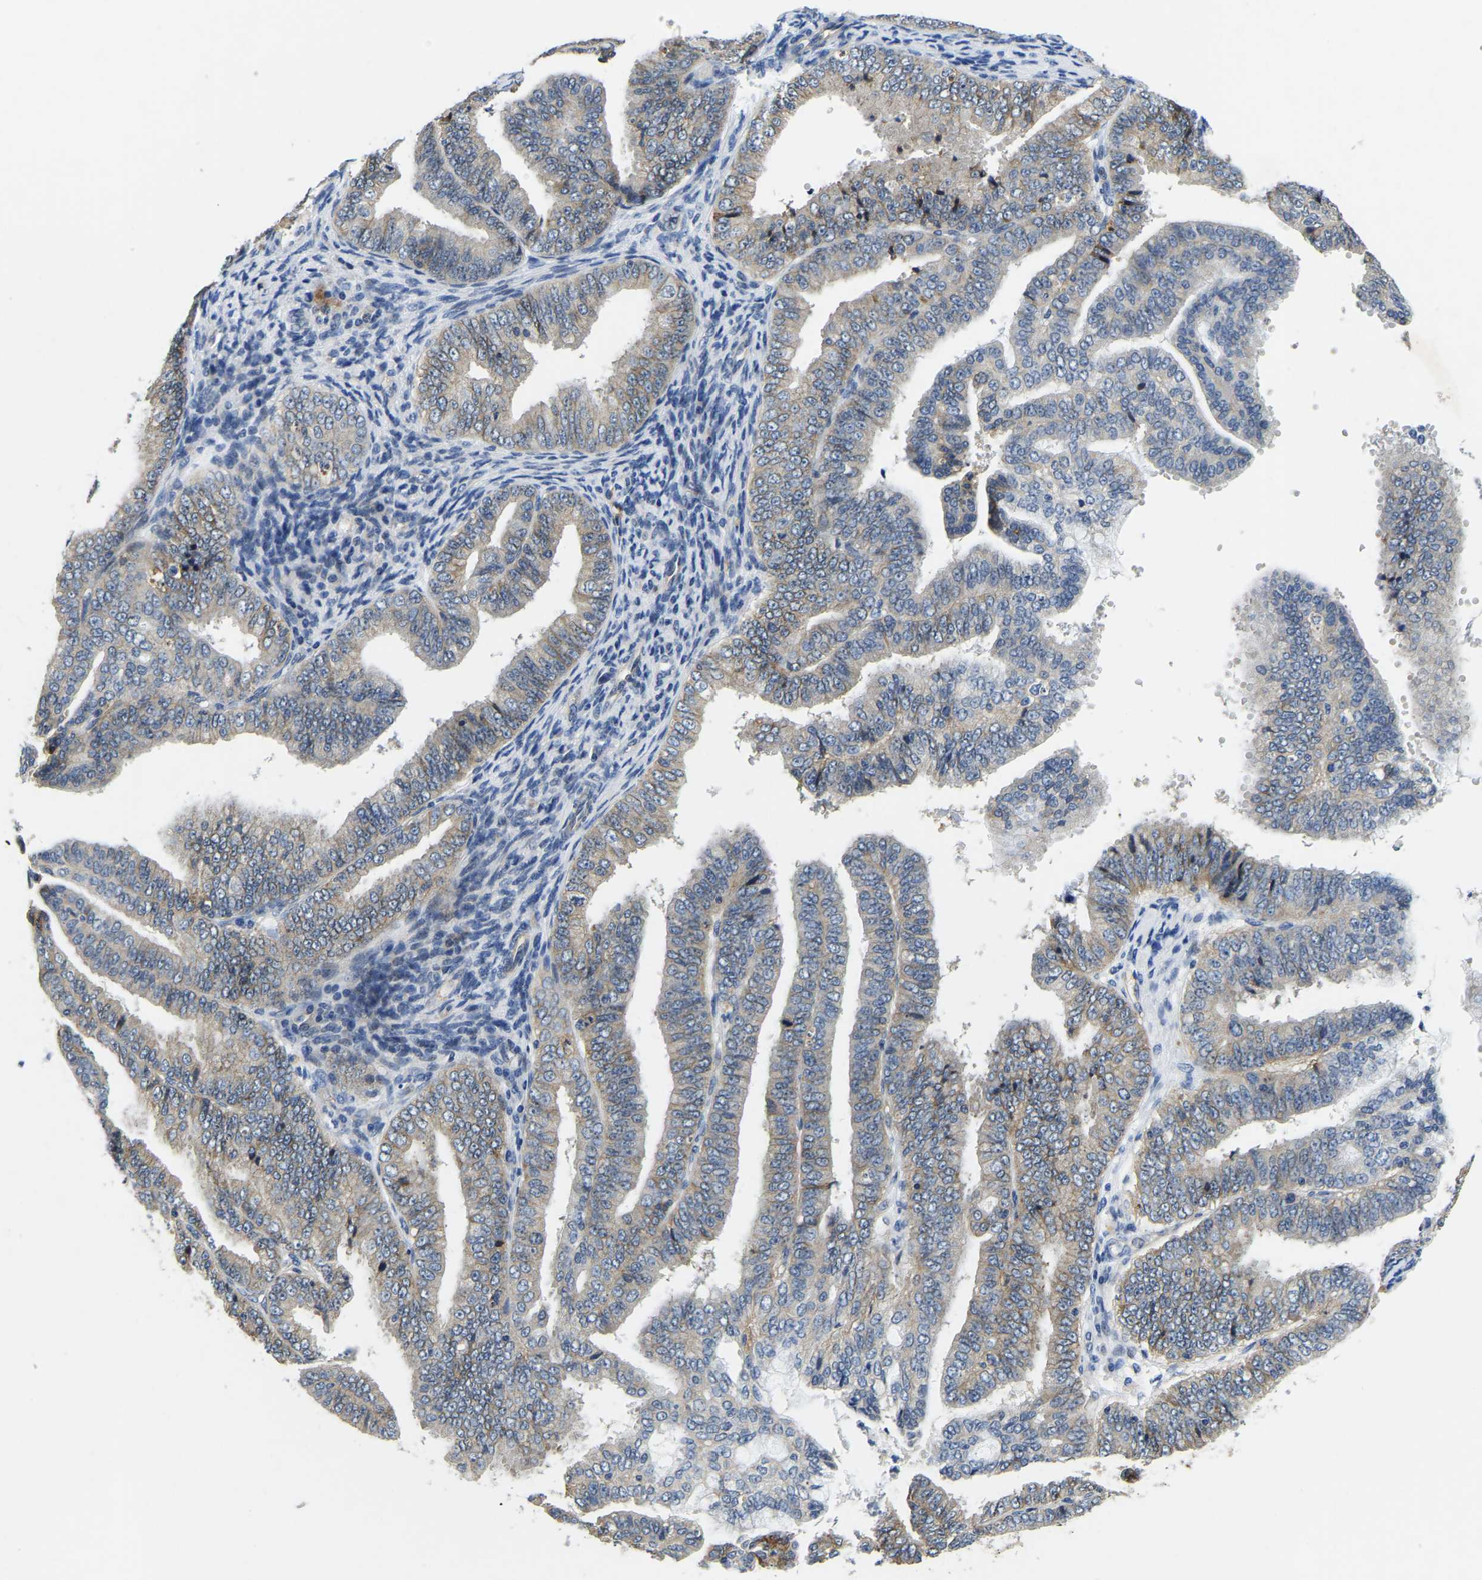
{"staining": {"intensity": "moderate", "quantity": "<25%", "location": "cytoplasmic/membranous"}, "tissue": "endometrial cancer", "cell_type": "Tumor cells", "image_type": "cancer", "snomed": [{"axis": "morphology", "description": "Adenocarcinoma, NOS"}, {"axis": "topography", "description": "Endometrium"}], "caption": "Endometrial cancer stained with immunohistochemistry (IHC) demonstrates moderate cytoplasmic/membranous expression in approximately <25% of tumor cells.", "gene": "ITGA2", "patient": {"sex": "female", "age": 63}}